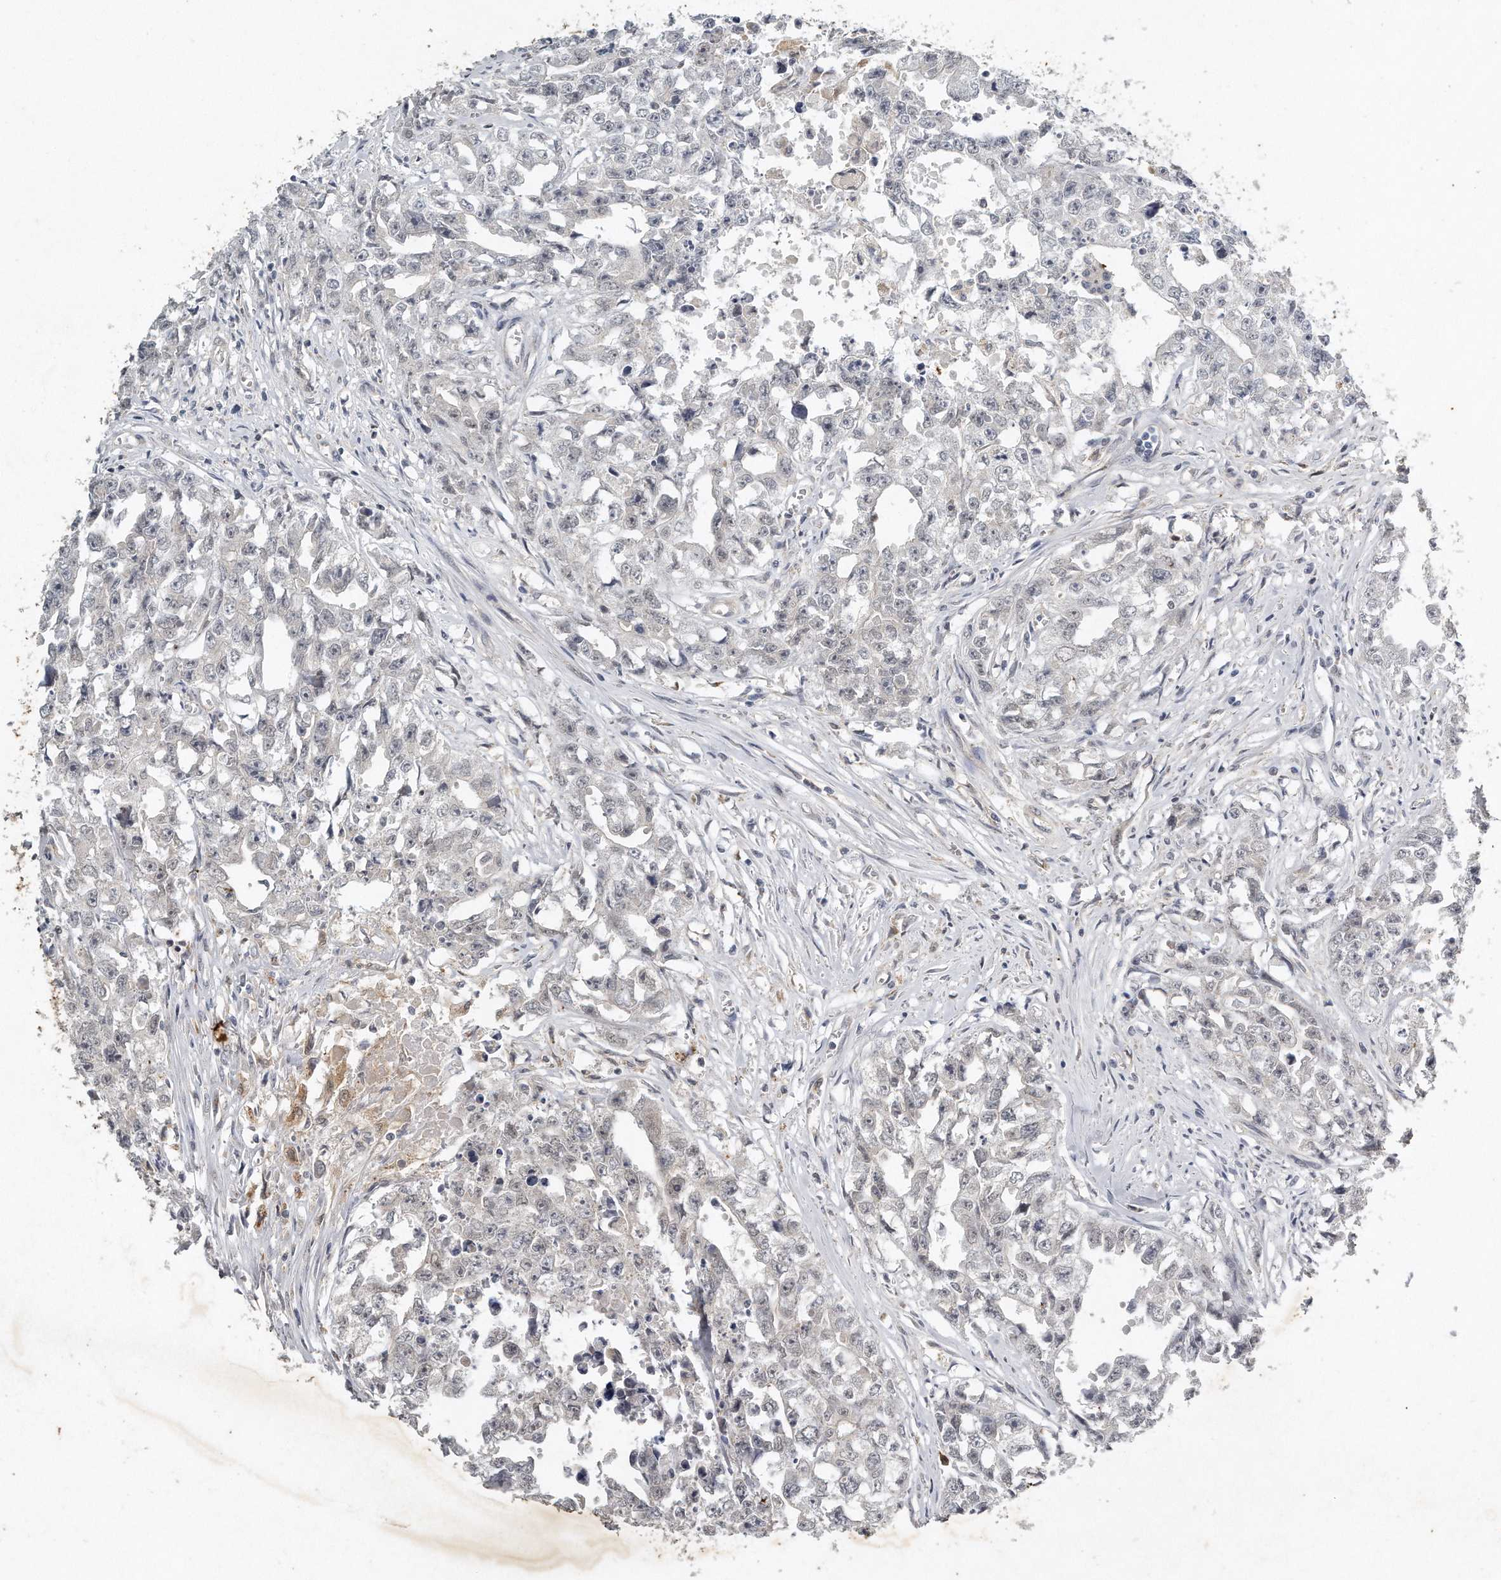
{"staining": {"intensity": "negative", "quantity": "none", "location": "none"}, "tissue": "testis cancer", "cell_type": "Tumor cells", "image_type": "cancer", "snomed": [{"axis": "morphology", "description": "Seminoma, NOS"}, {"axis": "morphology", "description": "Carcinoma, Embryonal, NOS"}, {"axis": "topography", "description": "Testis"}], "caption": "IHC of human testis cancer (embryonal carcinoma) shows no staining in tumor cells. (DAB (3,3'-diaminobenzidine) IHC with hematoxylin counter stain).", "gene": "CAMK1", "patient": {"sex": "male", "age": 43}}